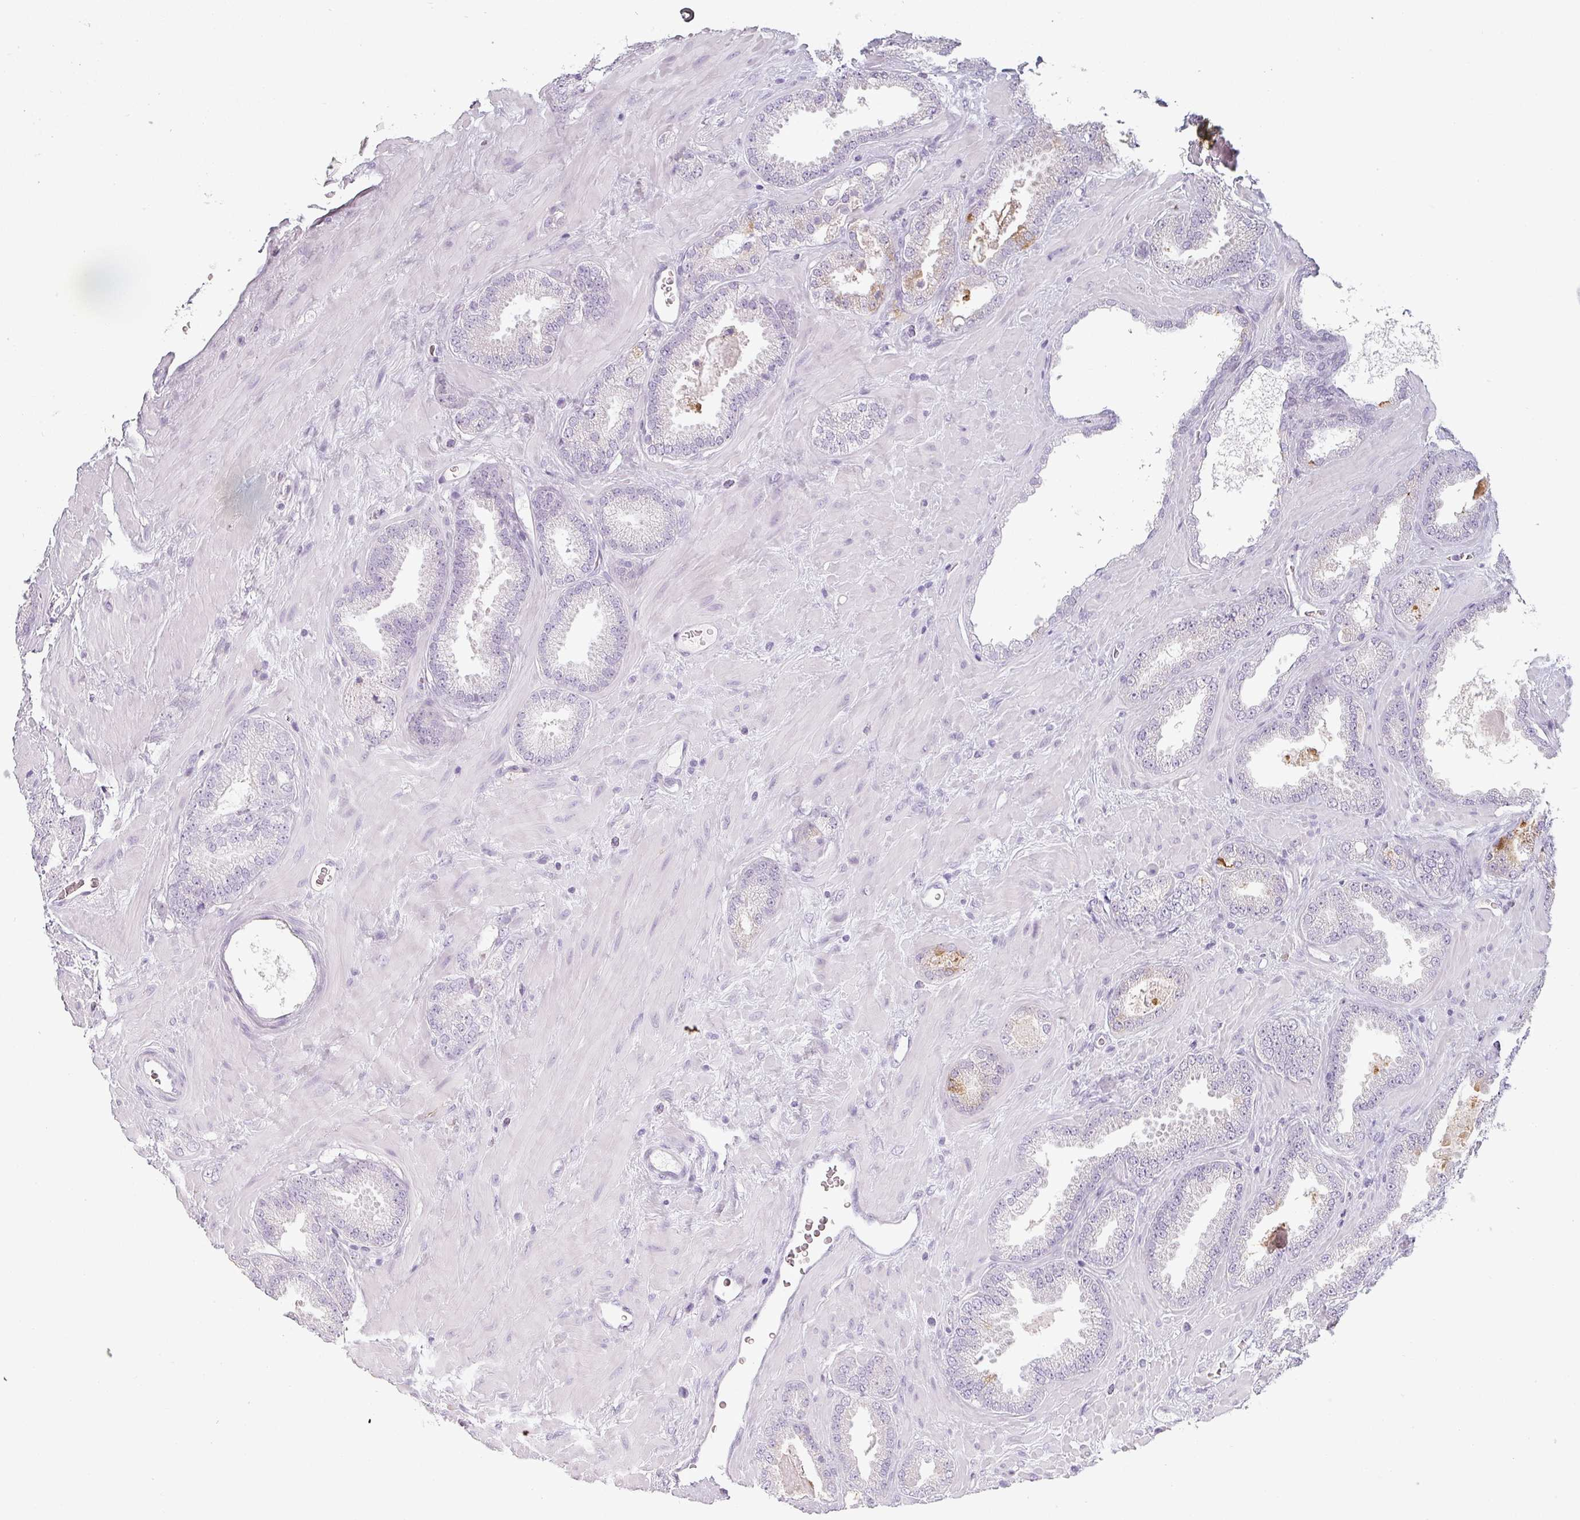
{"staining": {"intensity": "negative", "quantity": "none", "location": "none"}, "tissue": "prostate cancer", "cell_type": "Tumor cells", "image_type": "cancer", "snomed": [{"axis": "morphology", "description": "Adenocarcinoma, Low grade"}, {"axis": "topography", "description": "Prostate"}], "caption": "The immunohistochemistry photomicrograph has no significant staining in tumor cells of prostate cancer (adenocarcinoma (low-grade)) tissue. The staining was performed using DAB (3,3'-diaminobenzidine) to visualize the protein expression in brown, while the nuclei were stained in blue with hematoxylin (Magnification: 20x).", "gene": "SFTPA1", "patient": {"sex": "male", "age": 62}}